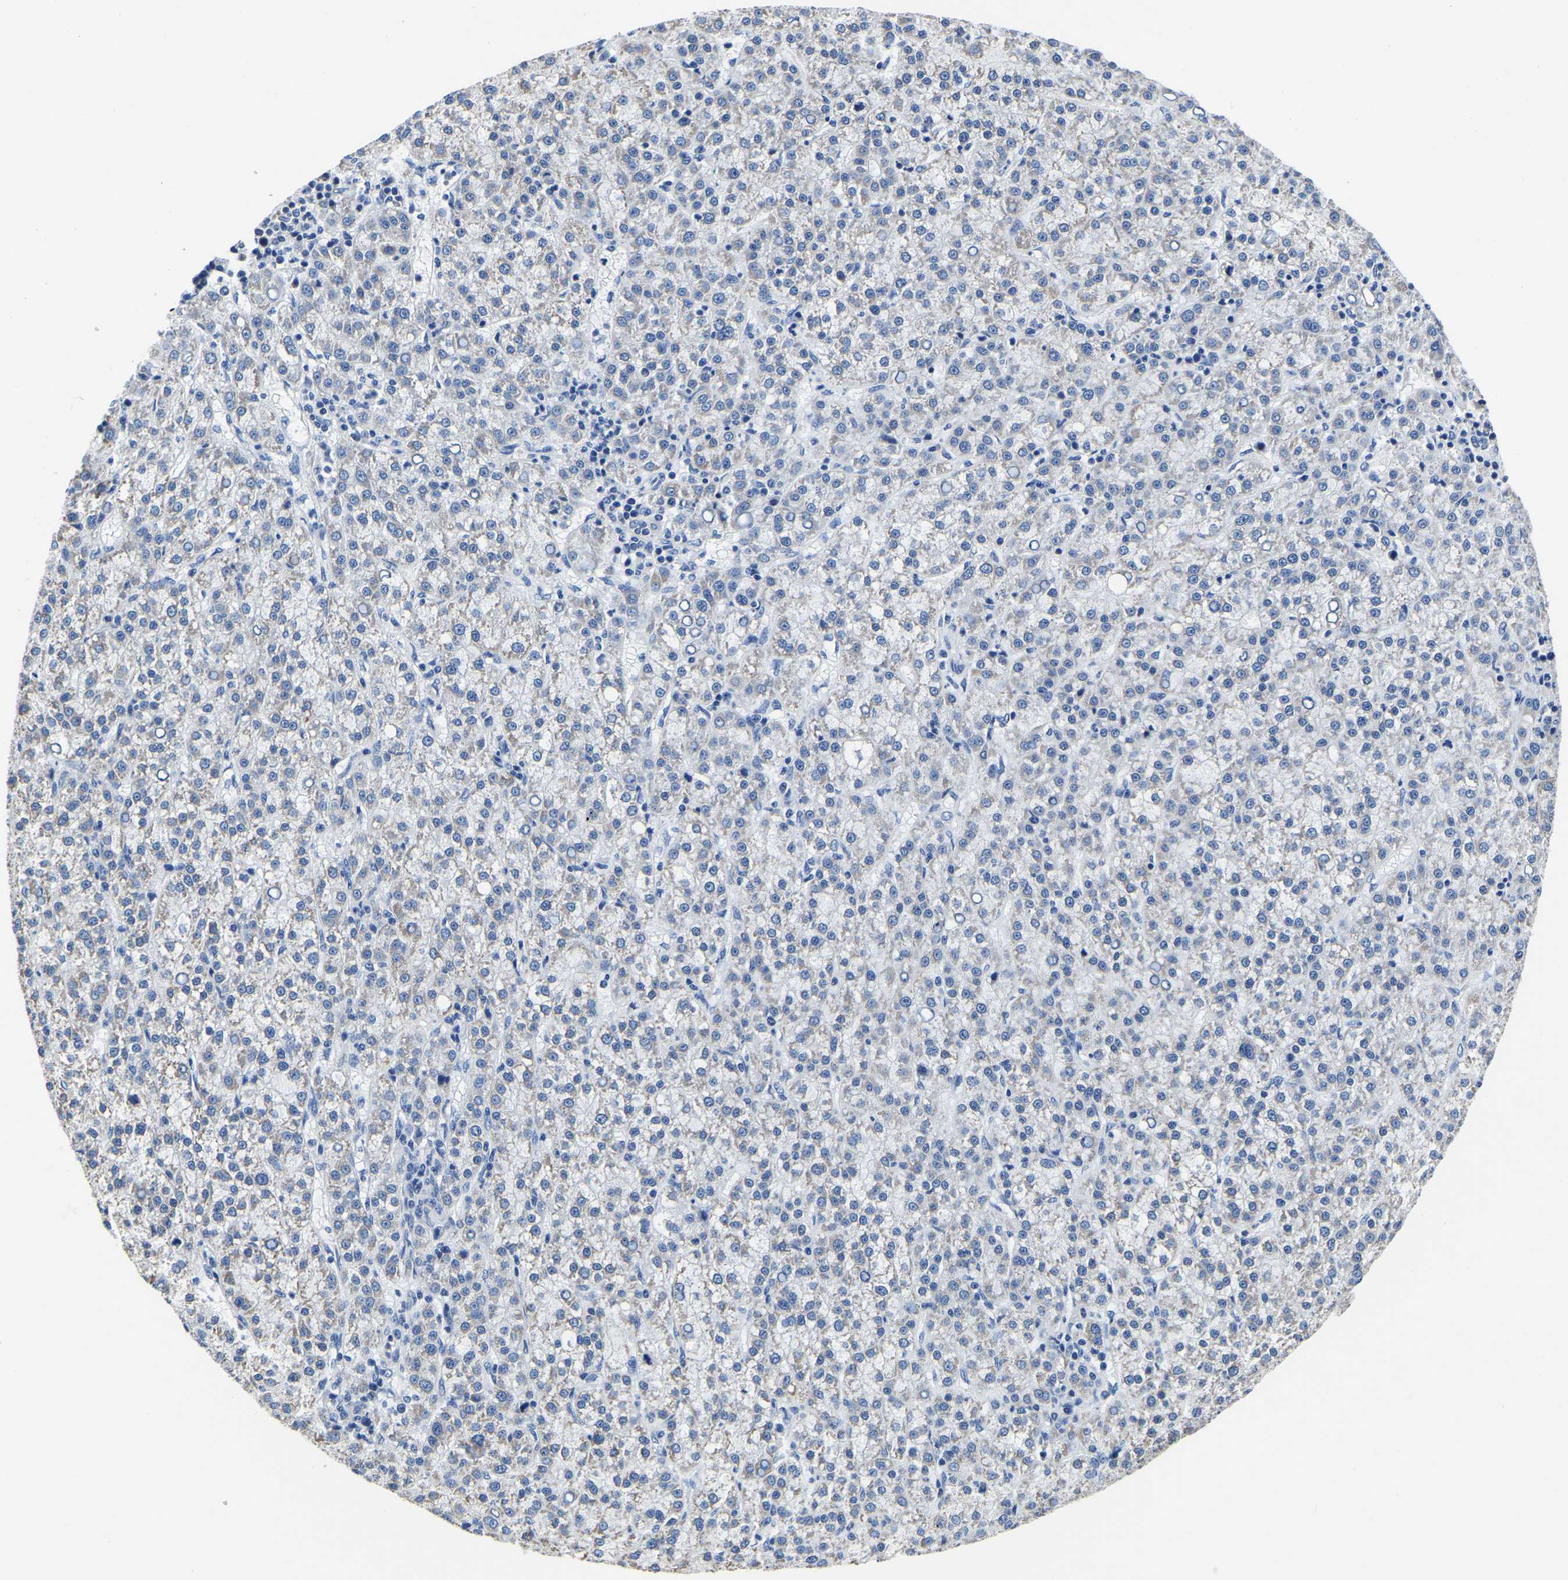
{"staining": {"intensity": "negative", "quantity": "none", "location": "none"}, "tissue": "liver cancer", "cell_type": "Tumor cells", "image_type": "cancer", "snomed": [{"axis": "morphology", "description": "Carcinoma, Hepatocellular, NOS"}, {"axis": "topography", "description": "Liver"}], "caption": "A micrograph of human liver cancer (hepatocellular carcinoma) is negative for staining in tumor cells.", "gene": "FGD5", "patient": {"sex": "female", "age": 58}}